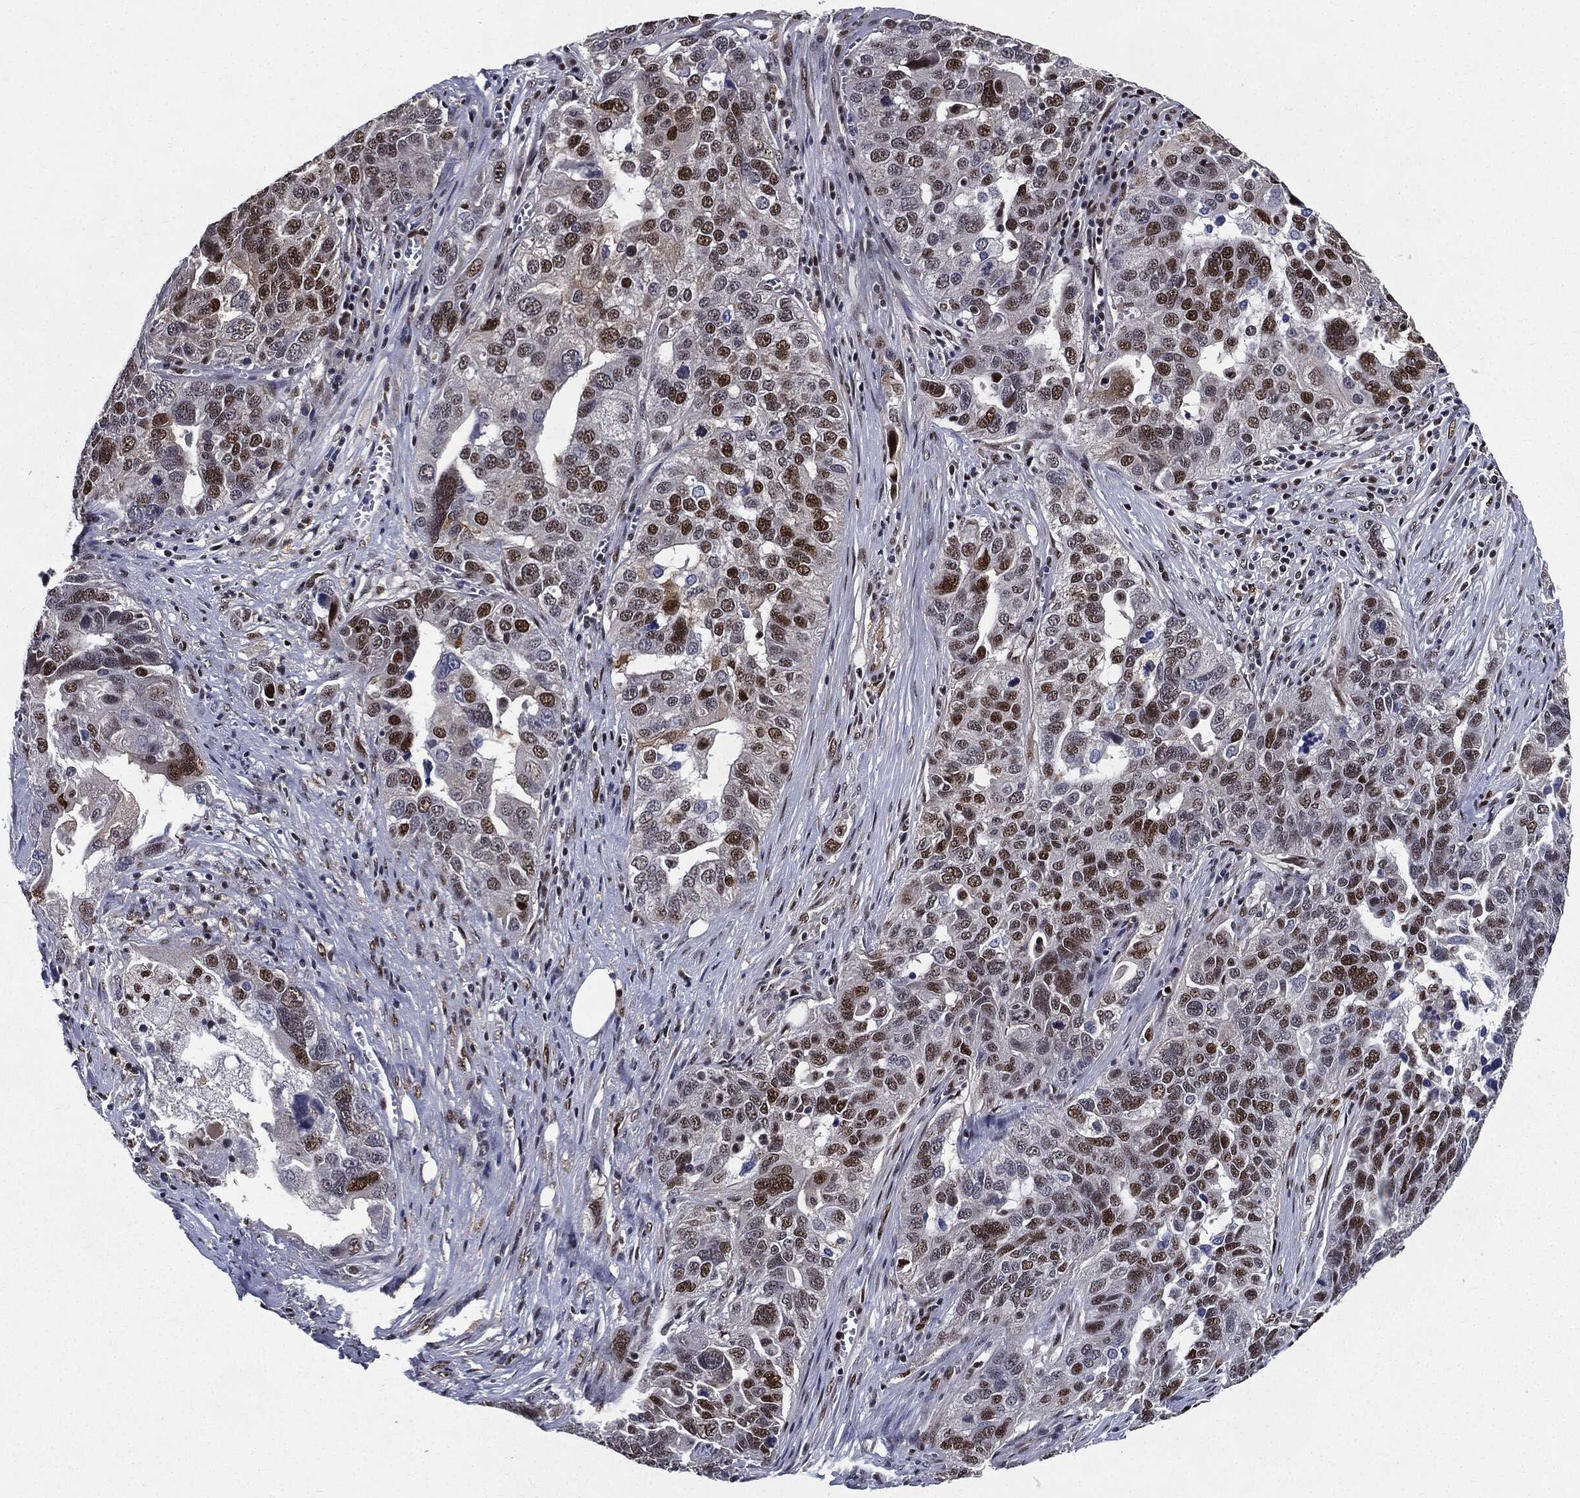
{"staining": {"intensity": "strong", "quantity": "<25%", "location": "nuclear"}, "tissue": "ovarian cancer", "cell_type": "Tumor cells", "image_type": "cancer", "snomed": [{"axis": "morphology", "description": "Carcinoma, endometroid"}, {"axis": "topography", "description": "Soft tissue"}, {"axis": "topography", "description": "Ovary"}], "caption": "Ovarian cancer stained with a brown dye shows strong nuclear positive positivity in approximately <25% of tumor cells.", "gene": "JUN", "patient": {"sex": "female", "age": 52}}